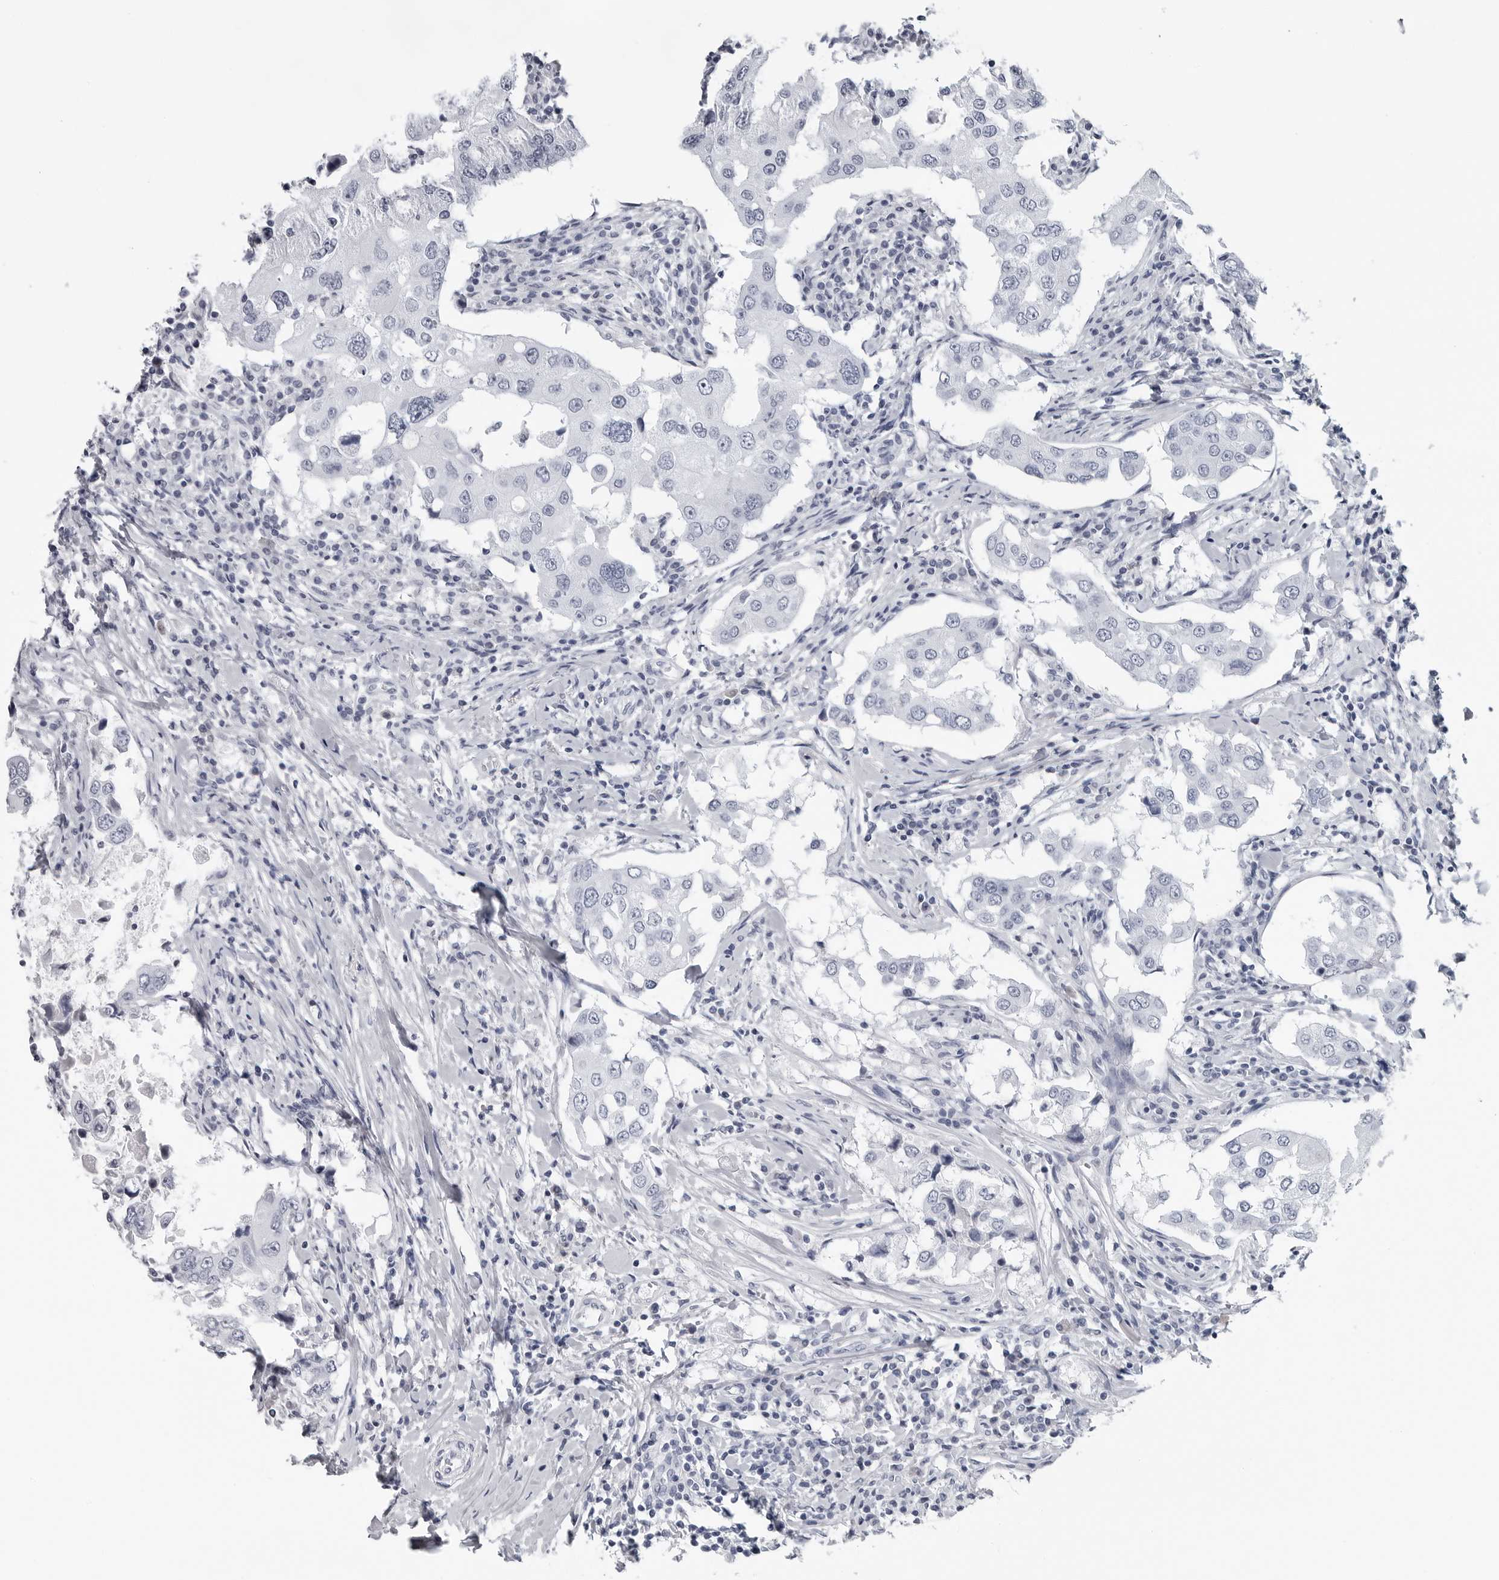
{"staining": {"intensity": "negative", "quantity": "none", "location": "none"}, "tissue": "breast cancer", "cell_type": "Tumor cells", "image_type": "cancer", "snomed": [{"axis": "morphology", "description": "Duct carcinoma"}, {"axis": "topography", "description": "Breast"}], "caption": "The immunohistochemistry micrograph has no significant staining in tumor cells of breast invasive ductal carcinoma tissue.", "gene": "AMPD1", "patient": {"sex": "female", "age": 27}}